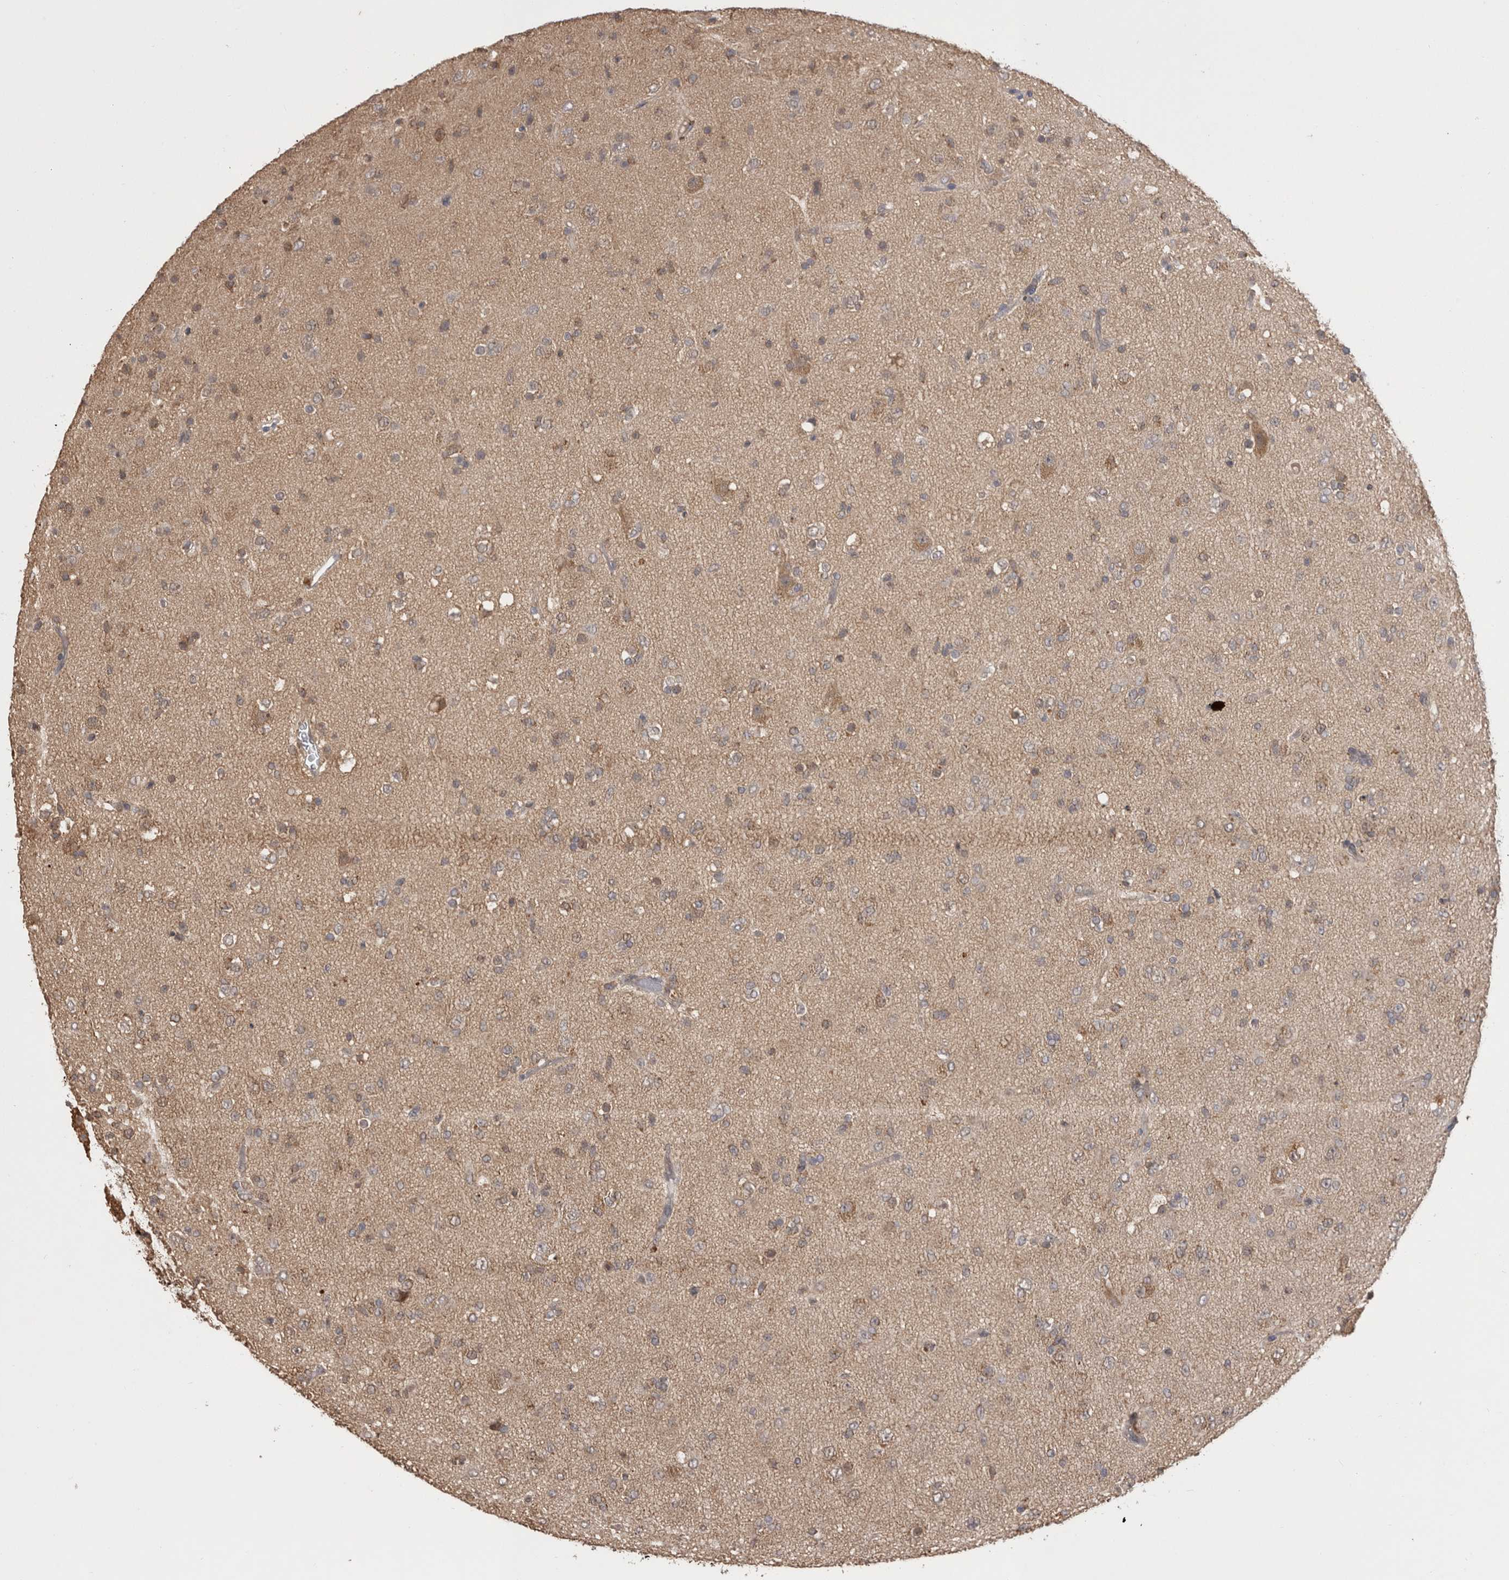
{"staining": {"intensity": "weak", "quantity": "25%-75%", "location": "cytoplasmic/membranous"}, "tissue": "glioma", "cell_type": "Tumor cells", "image_type": "cancer", "snomed": [{"axis": "morphology", "description": "Glioma, malignant, Low grade"}, {"axis": "topography", "description": "Brain"}], "caption": "Immunohistochemical staining of human glioma shows low levels of weak cytoplasmic/membranous positivity in approximately 25%-75% of tumor cells.", "gene": "PREP", "patient": {"sex": "male", "age": 65}}